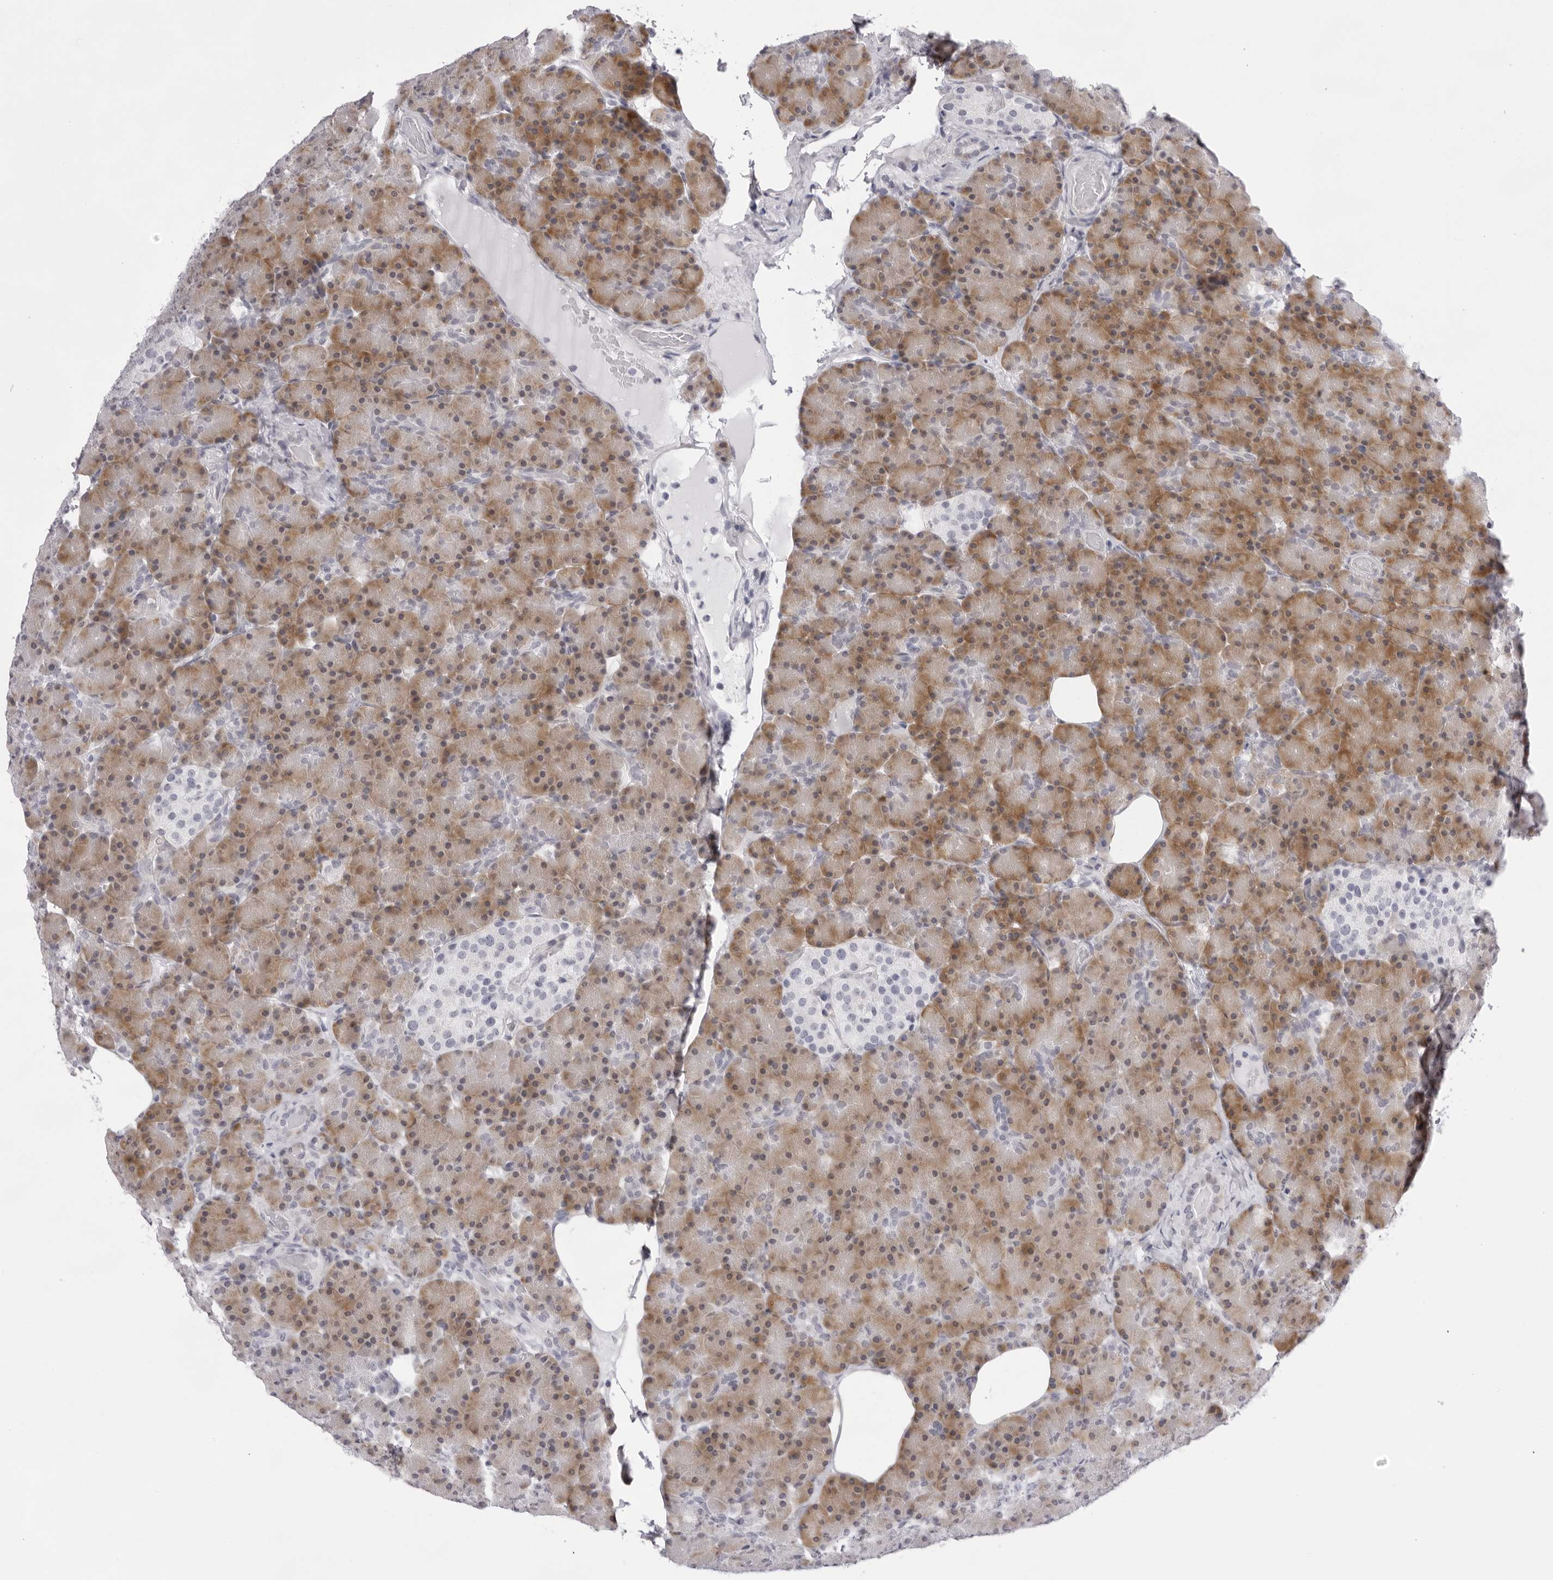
{"staining": {"intensity": "moderate", "quantity": "25%-75%", "location": "cytoplasmic/membranous"}, "tissue": "pancreas", "cell_type": "Exocrine glandular cells", "image_type": "normal", "snomed": [{"axis": "morphology", "description": "Normal tissue, NOS"}, {"axis": "topography", "description": "Pancreas"}], "caption": "Immunohistochemical staining of unremarkable human pancreas displays 25%-75% levels of moderate cytoplasmic/membranous protein staining in about 25%-75% of exocrine glandular cells.", "gene": "SMIM2", "patient": {"sex": "female", "age": 43}}